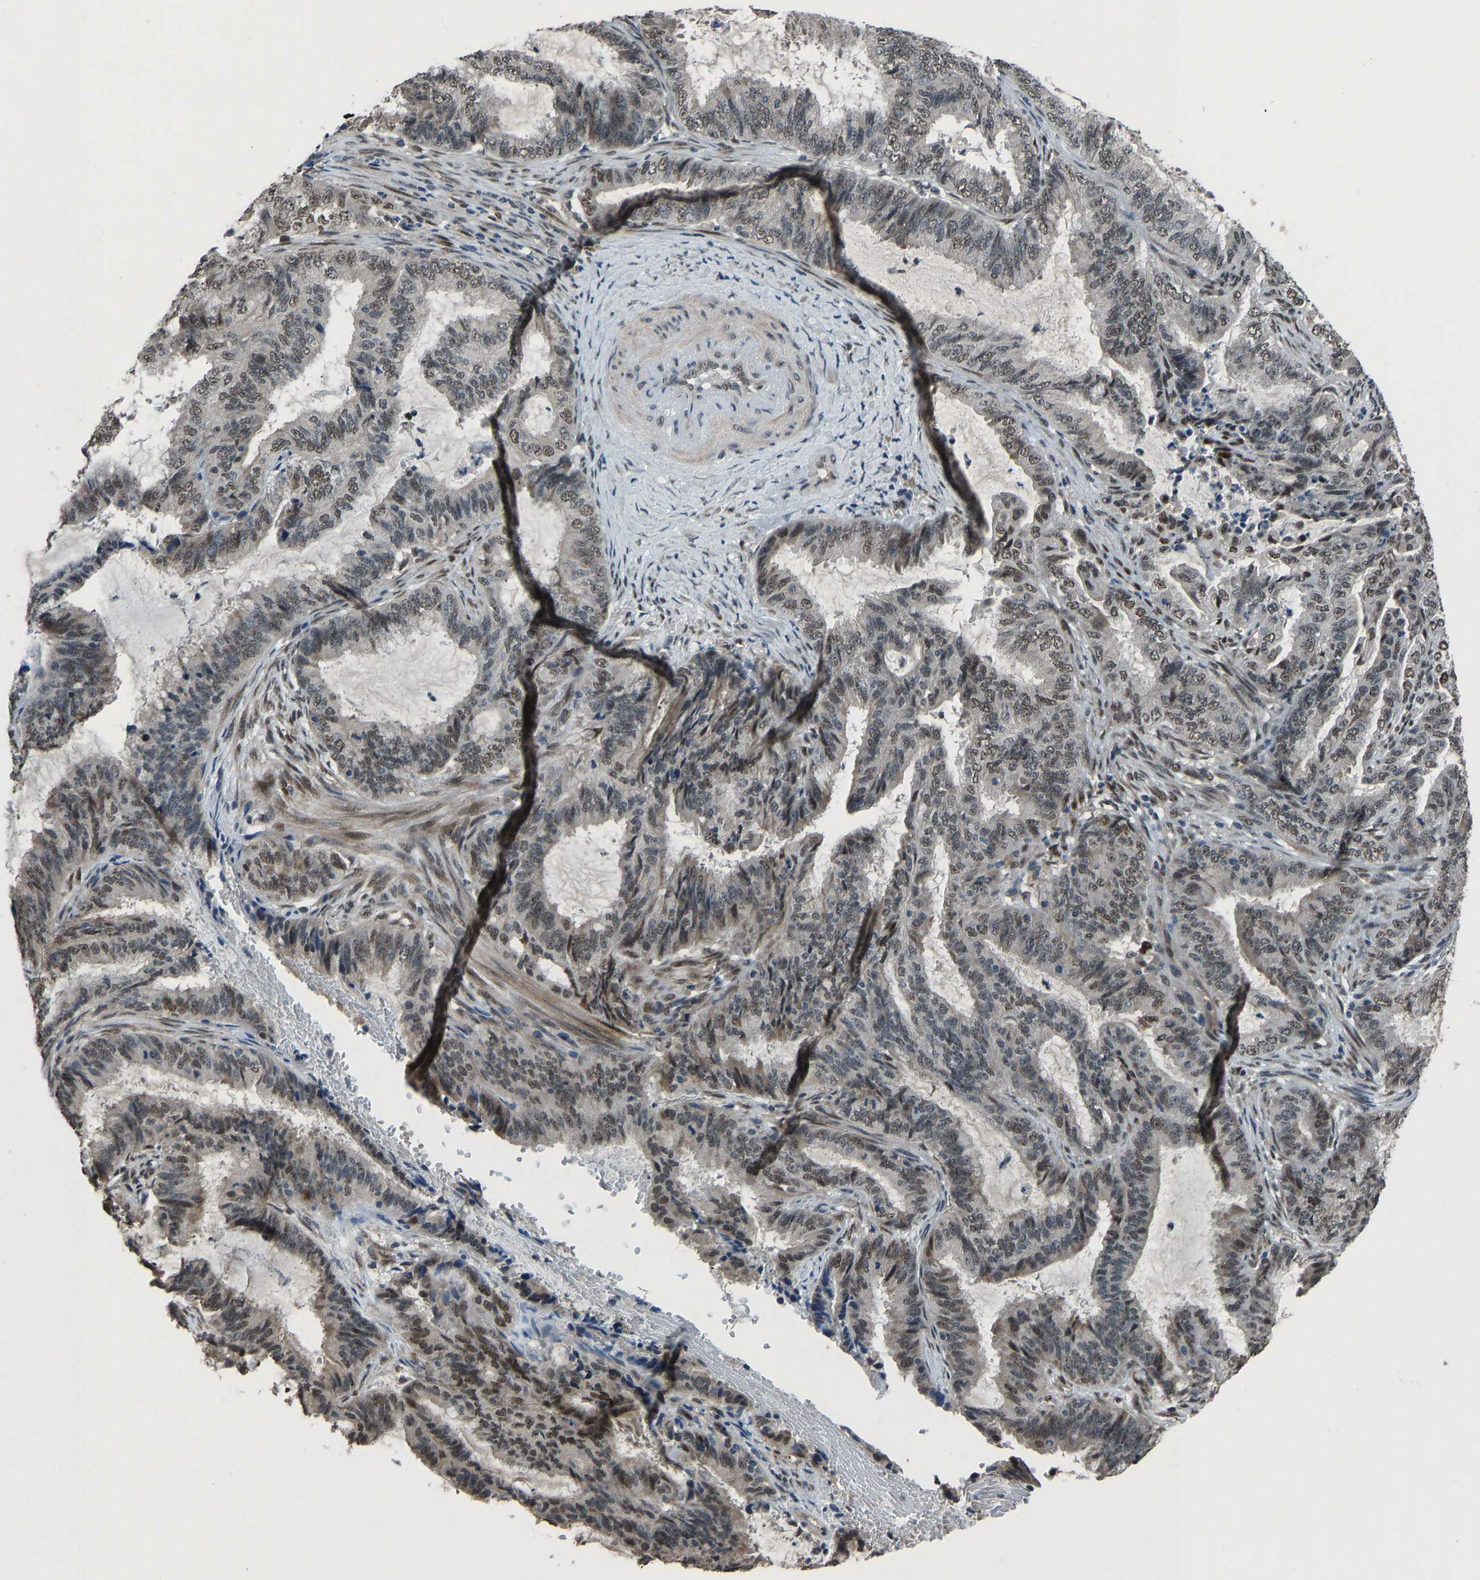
{"staining": {"intensity": "weak", "quantity": "25%-75%", "location": "nuclear"}, "tissue": "endometrial cancer", "cell_type": "Tumor cells", "image_type": "cancer", "snomed": [{"axis": "morphology", "description": "Adenocarcinoma, NOS"}, {"axis": "topography", "description": "Endometrium"}], "caption": "Tumor cells reveal low levels of weak nuclear expression in about 25%-75% of cells in human adenocarcinoma (endometrial). (DAB IHC, brown staining for protein, blue staining for nuclei).", "gene": "FOS", "patient": {"sex": "female", "age": 51}}